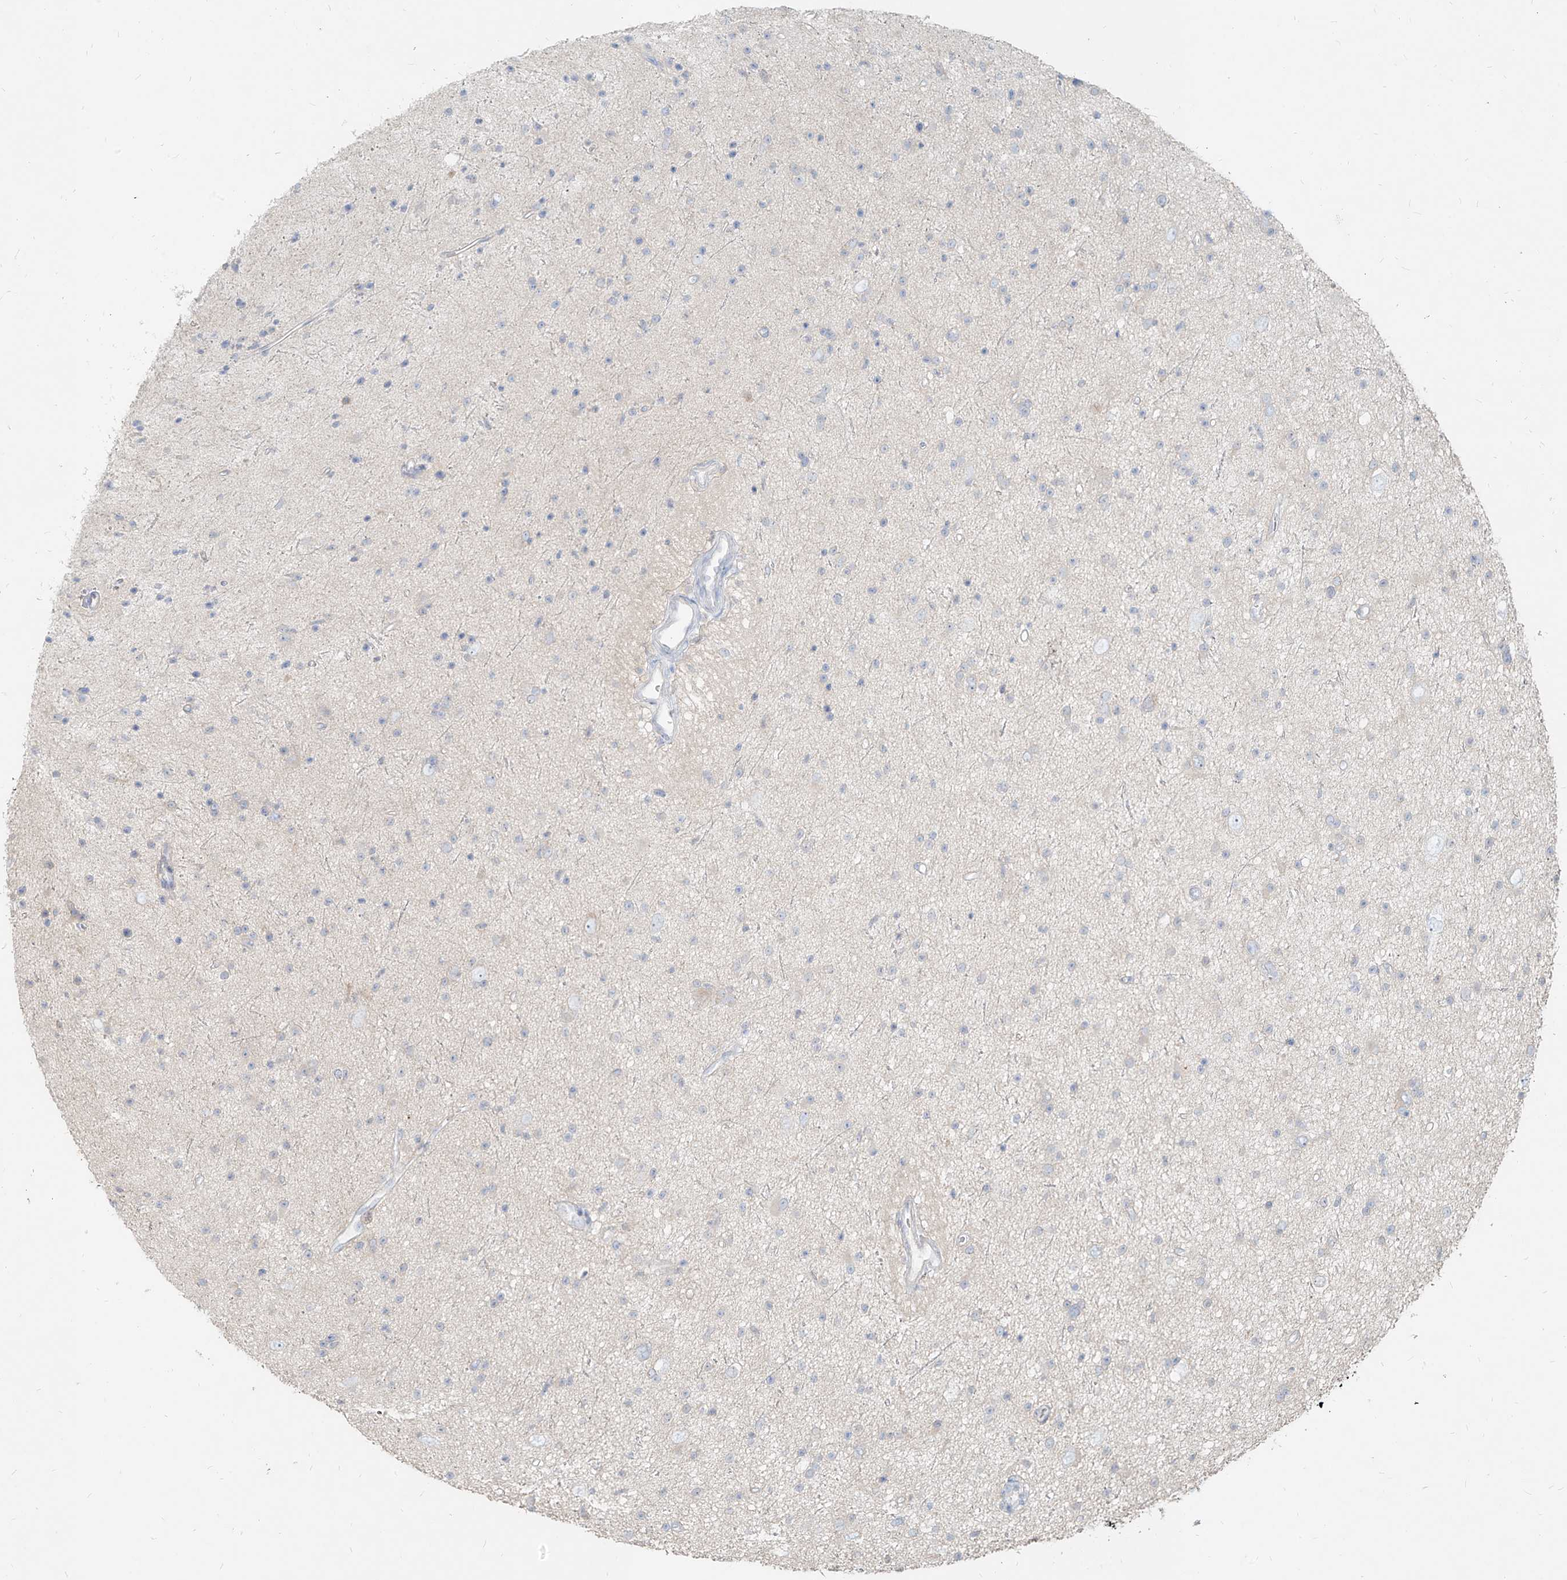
{"staining": {"intensity": "negative", "quantity": "none", "location": "none"}, "tissue": "glioma", "cell_type": "Tumor cells", "image_type": "cancer", "snomed": [{"axis": "morphology", "description": "Glioma, malignant, Low grade"}, {"axis": "topography", "description": "Cerebral cortex"}], "caption": "The photomicrograph displays no significant expression in tumor cells of glioma.", "gene": "PGD", "patient": {"sex": "female", "age": 39}}